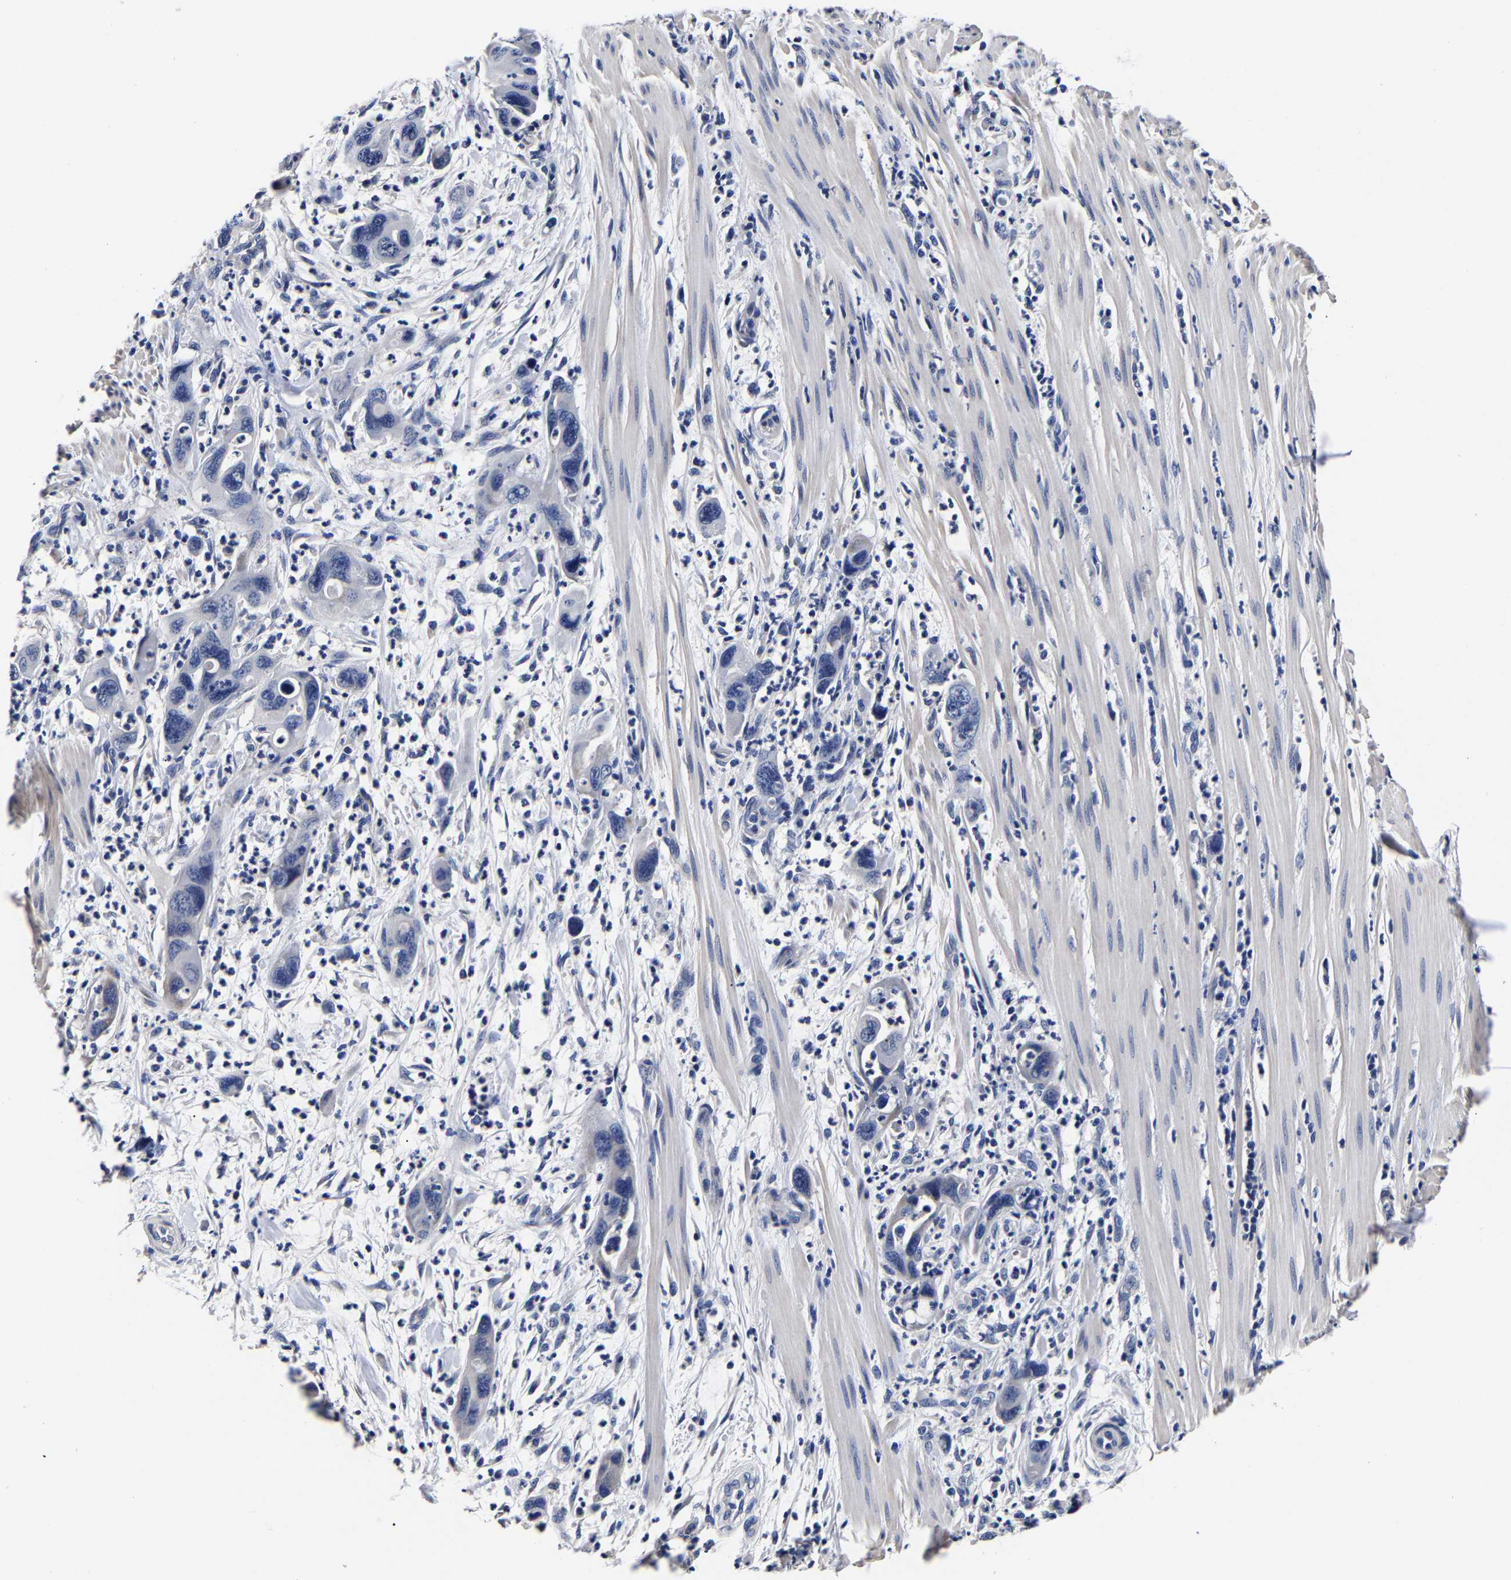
{"staining": {"intensity": "negative", "quantity": "none", "location": "none"}, "tissue": "pancreatic cancer", "cell_type": "Tumor cells", "image_type": "cancer", "snomed": [{"axis": "morphology", "description": "Adenocarcinoma, NOS"}, {"axis": "topography", "description": "Pancreas"}], "caption": "Immunohistochemical staining of human adenocarcinoma (pancreatic) demonstrates no significant positivity in tumor cells.", "gene": "AKAP4", "patient": {"sex": "female", "age": 71}}